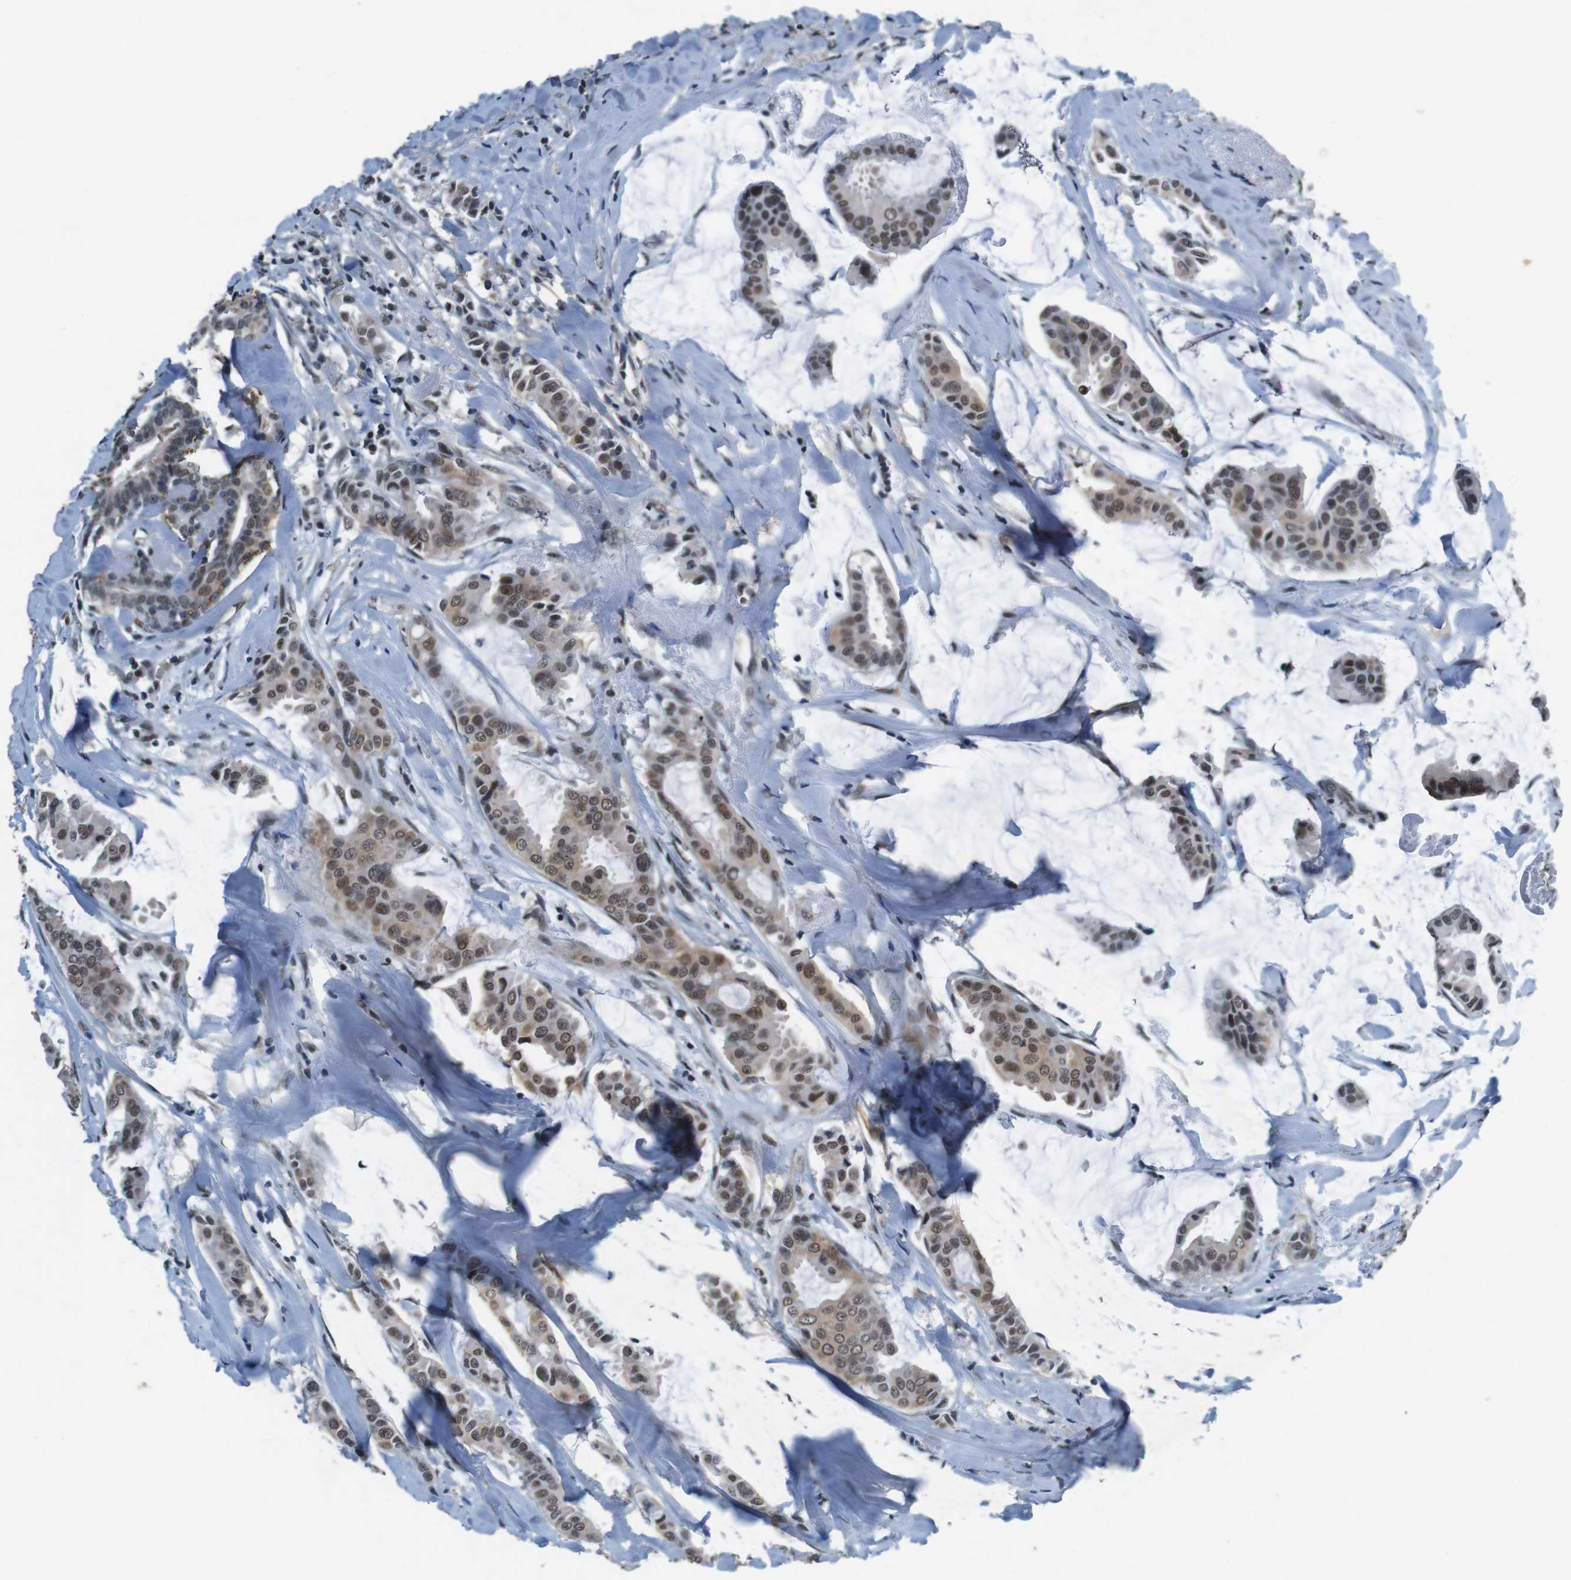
{"staining": {"intensity": "moderate", "quantity": ">75%", "location": "cytoplasmic/membranous,nuclear"}, "tissue": "head and neck cancer", "cell_type": "Tumor cells", "image_type": "cancer", "snomed": [{"axis": "morphology", "description": "Adenocarcinoma, NOS"}, {"axis": "topography", "description": "Salivary gland"}, {"axis": "topography", "description": "Head-Neck"}], "caption": "Approximately >75% of tumor cells in human head and neck cancer (adenocarcinoma) demonstrate moderate cytoplasmic/membranous and nuclear protein staining as visualized by brown immunohistochemical staining.", "gene": "USP7", "patient": {"sex": "female", "age": 59}}